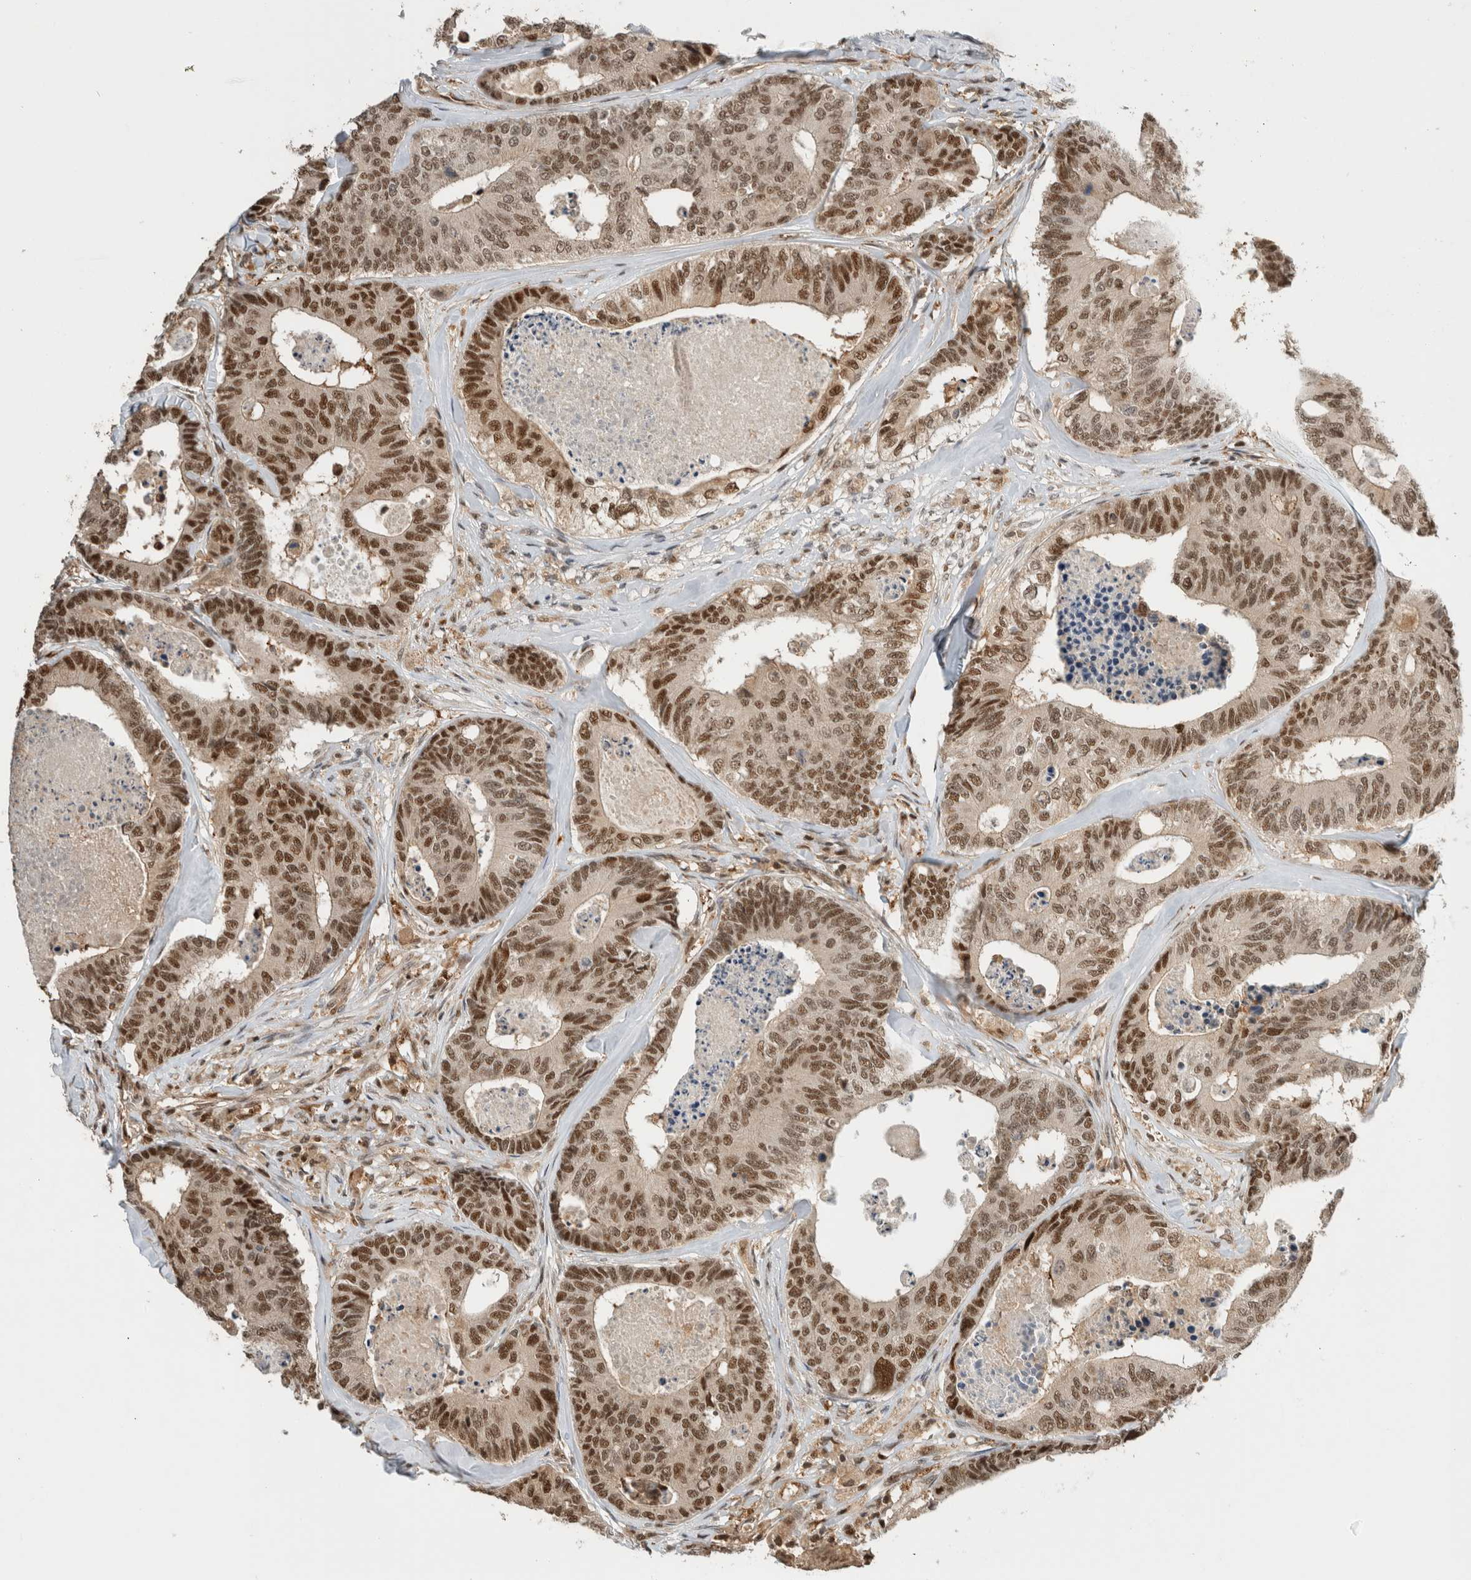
{"staining": {"intensity": "moderate", "quantity": ">75%", "location": "nuclear"}, "tissue": "colorectal cancer", "cell_type": "Tumor cells", "image_type": "cancer", "snomed": [{"axis": "morphology", "description": "Adenocarcinoma, NOS"}, {"axis": "topography", "description": "Colon"}], "caption": "This is a photomicrograph of immunohistochemistry (IHC) staining of colorectal cancer (adenocarcinoma), which shows moderate positivity in the nuclear of tumor cells.", "gene": "SNRNP40", "patient": {"sex": "female", "age": 67}}